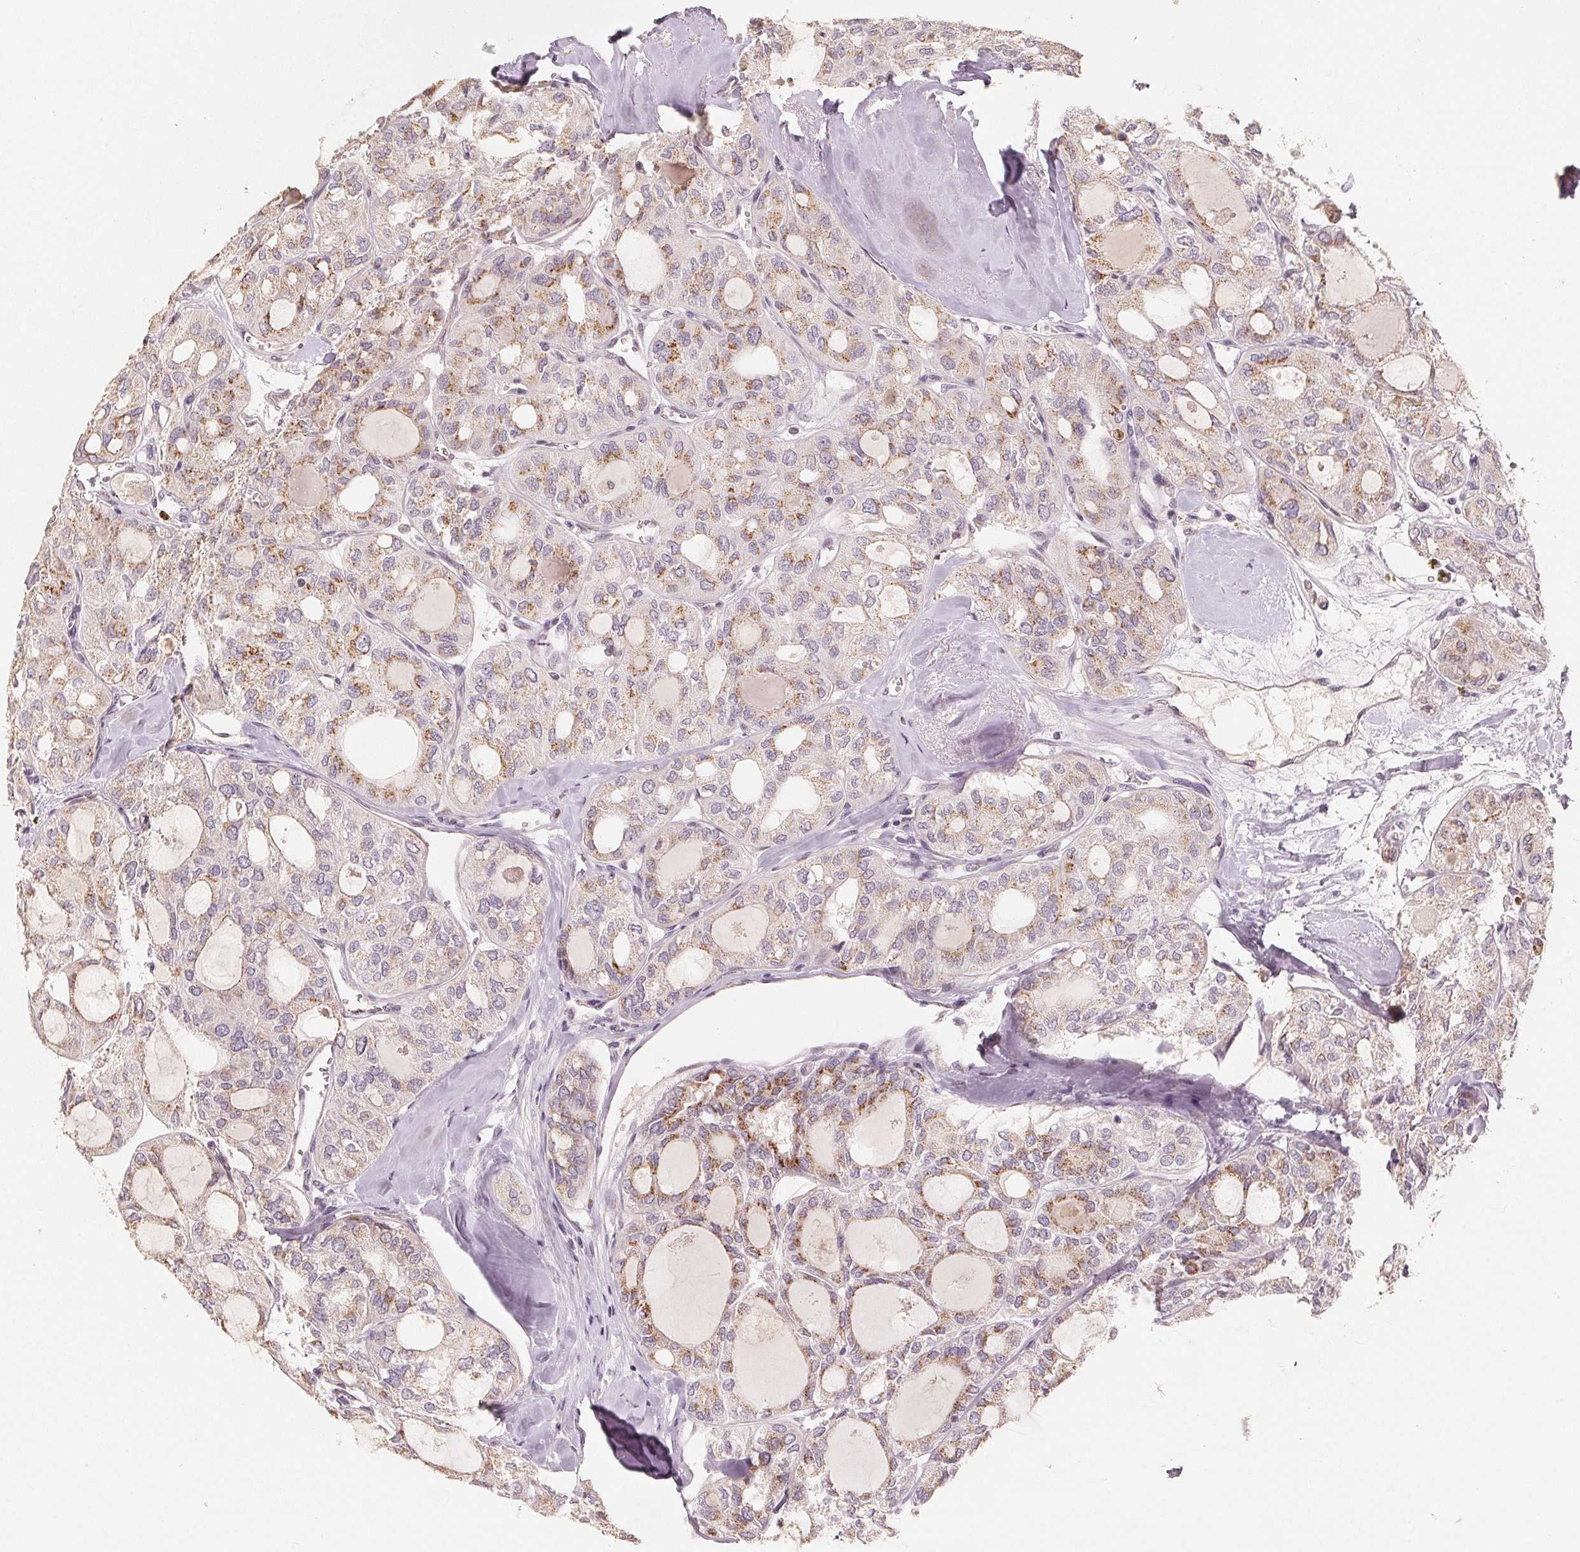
{"staining": {"intensity": "moderate", "quantity": "25%-75%", "location": "cytoplasmic/membranous"}, "tissue": "thyroid cancer", "cell_type": "Tumor cells", "image_type": "cancer", "snomed": [{"axis": "morphology", "description": "Follicular adenoma carcinoma, NOS"}, {"axis": "topography", "description": "Thyroid gland"}], "caption": "Immunohistochemical staining of thyroid follicular adenoma carcinoma shows moderate cytoplasmic/membranous protein positivity in about 25%-75% of tumor cells.", "gene": "TMSB15B", "patient": {"sex": "male", "age": 75}}